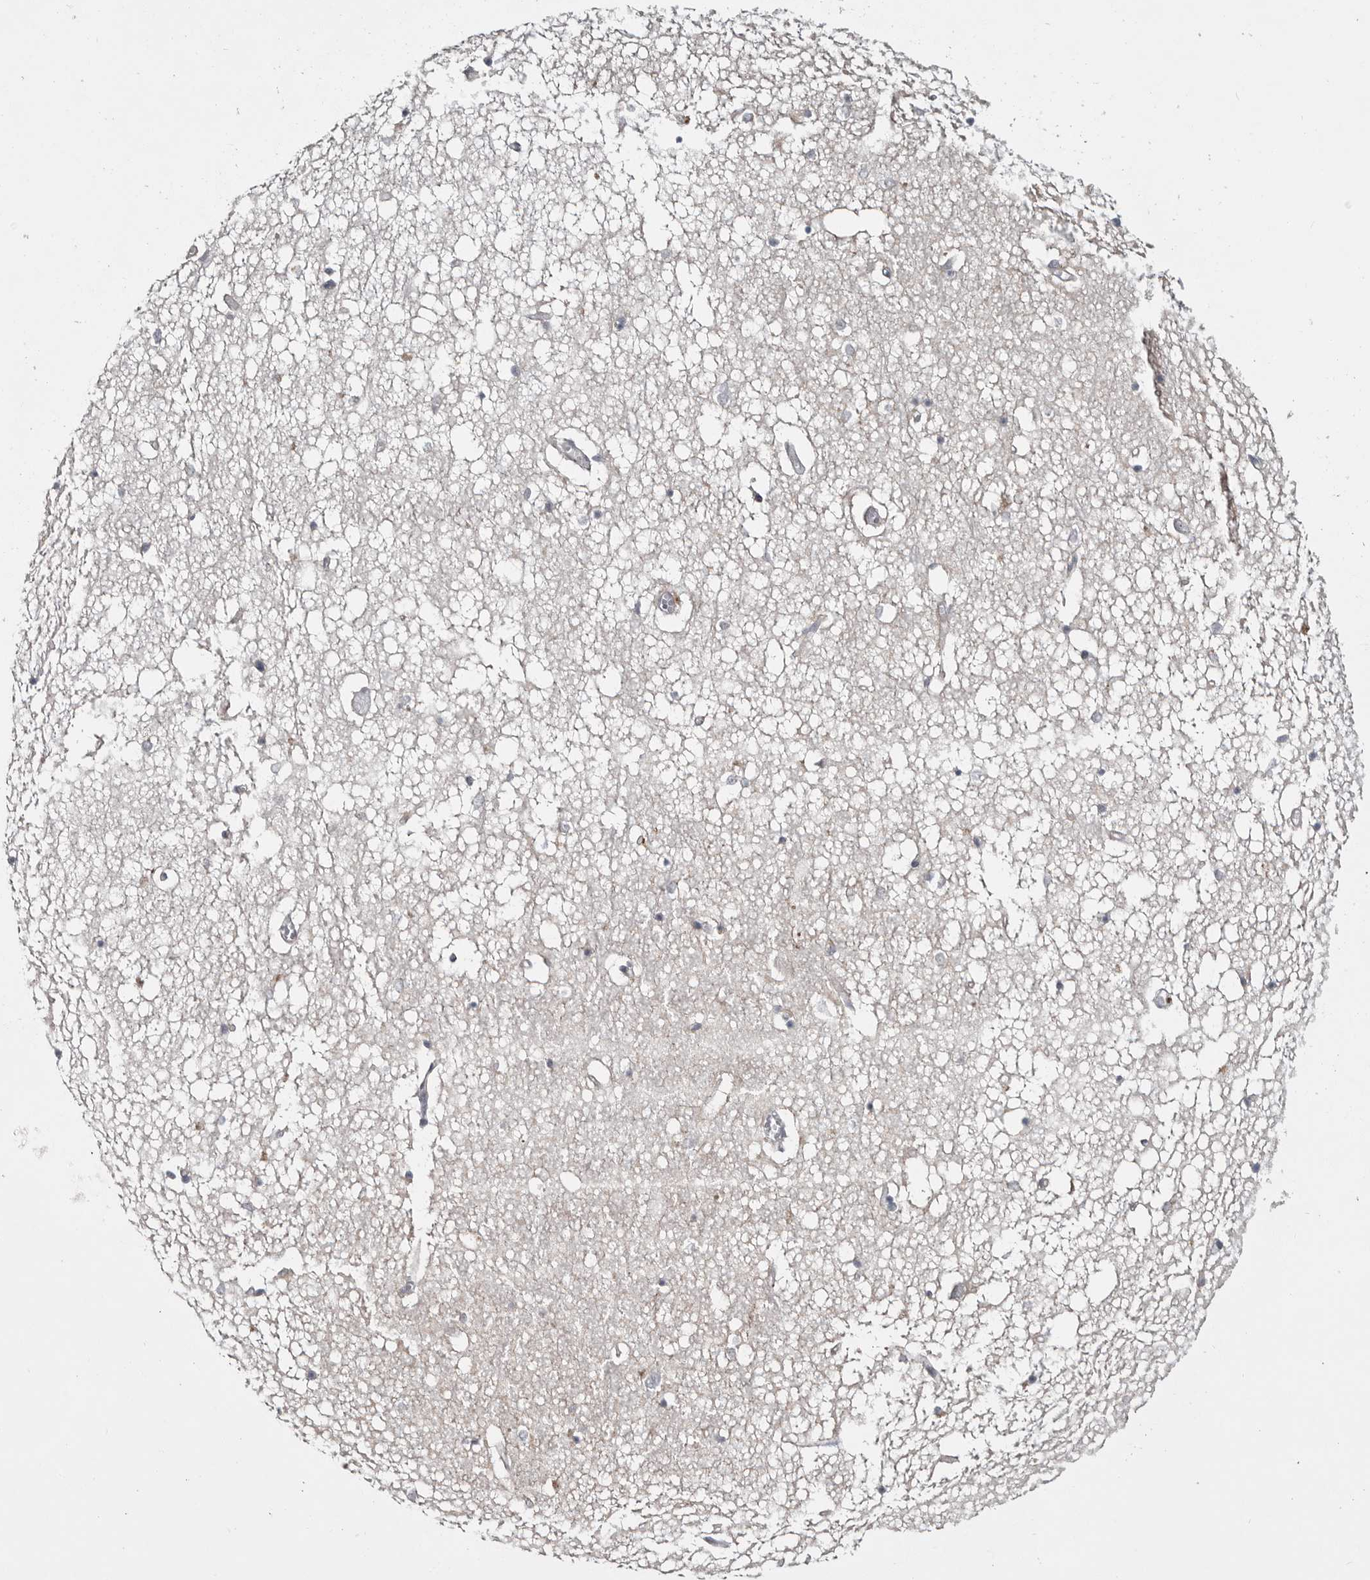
{"staining": {"intensity": "negative", "quantity": "none", "location": "none"}, "tissue": "hippocampus", "cell_type": "Glial cells", "image_type": "normal", "snomed": [{"axis": "morphology", "description": "Normal tissue, NOS"}, {"axis": "topography", "description": "Hippocampus"}], "caption": "An immunohistochemistry (IHC) photomicrograph of normal hippocampus is shown. There is no staining in glial cells of hippocampus. (Brightfield microscopy of DAB (3,3'-diaminobenzidine) immunohistochemistry (IHC) at high magnification).", "gene": "ZNF277", "patient": {"sex": "male", "age": 70}}